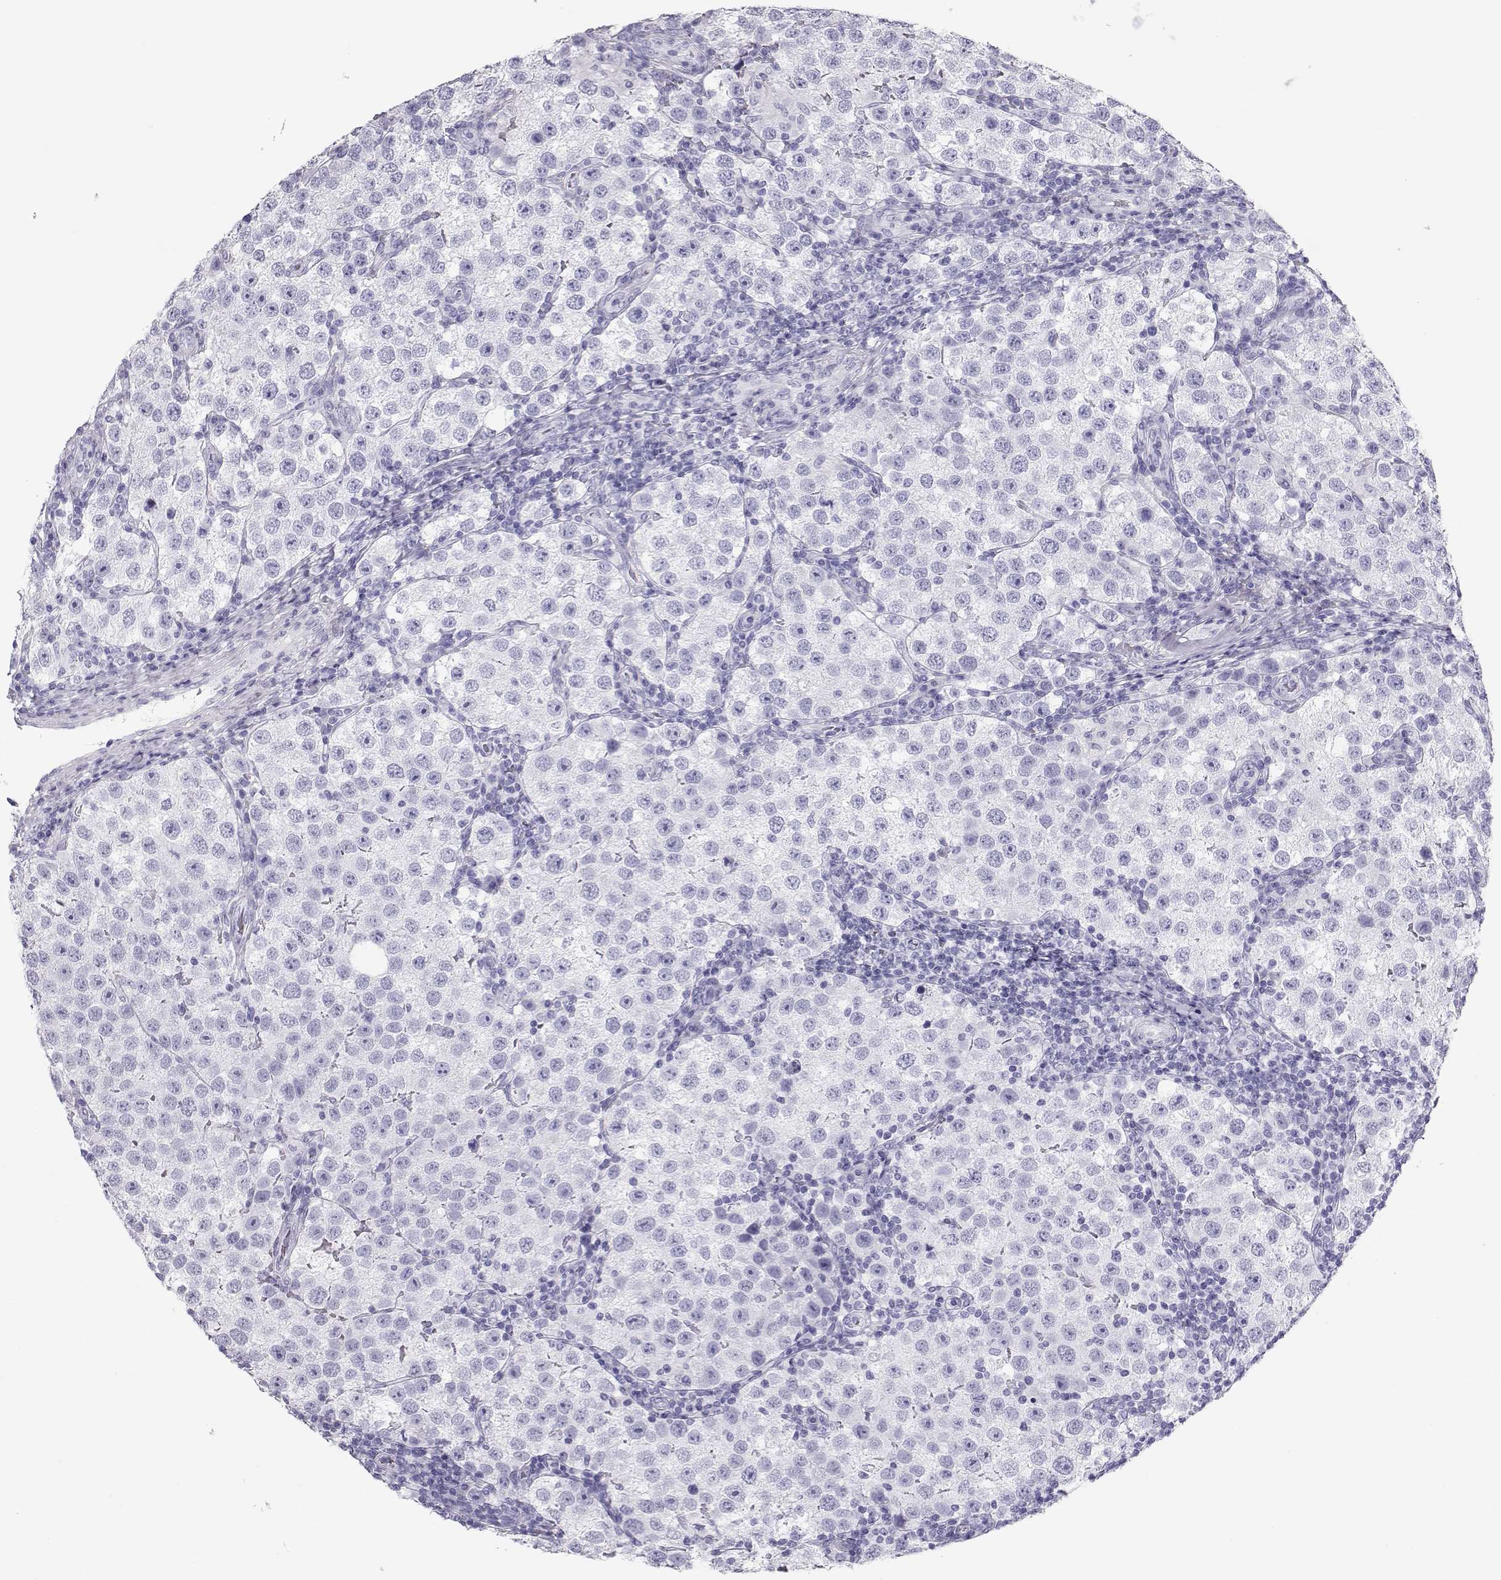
{"staining": {"intensity": "negative", "quantity": "none", "location": "none"}, "tissue": "testis cancer", "cell_type": "Tumor cells", "image_type": "cancer", "snomed": [{"axis": "morphology", "description": "Seminoma, NOS"}, {"axis": "topography", "description": "Testis"}], "caption": "The photomicrograph displays no significant staining in tumor cells of seminoma (testis). (Brightfield microscopy of DAB immunohistochemistry (IHC) at high magnification).", "gene": "RD3", "patient": {"sex": "male", "age": 37}}